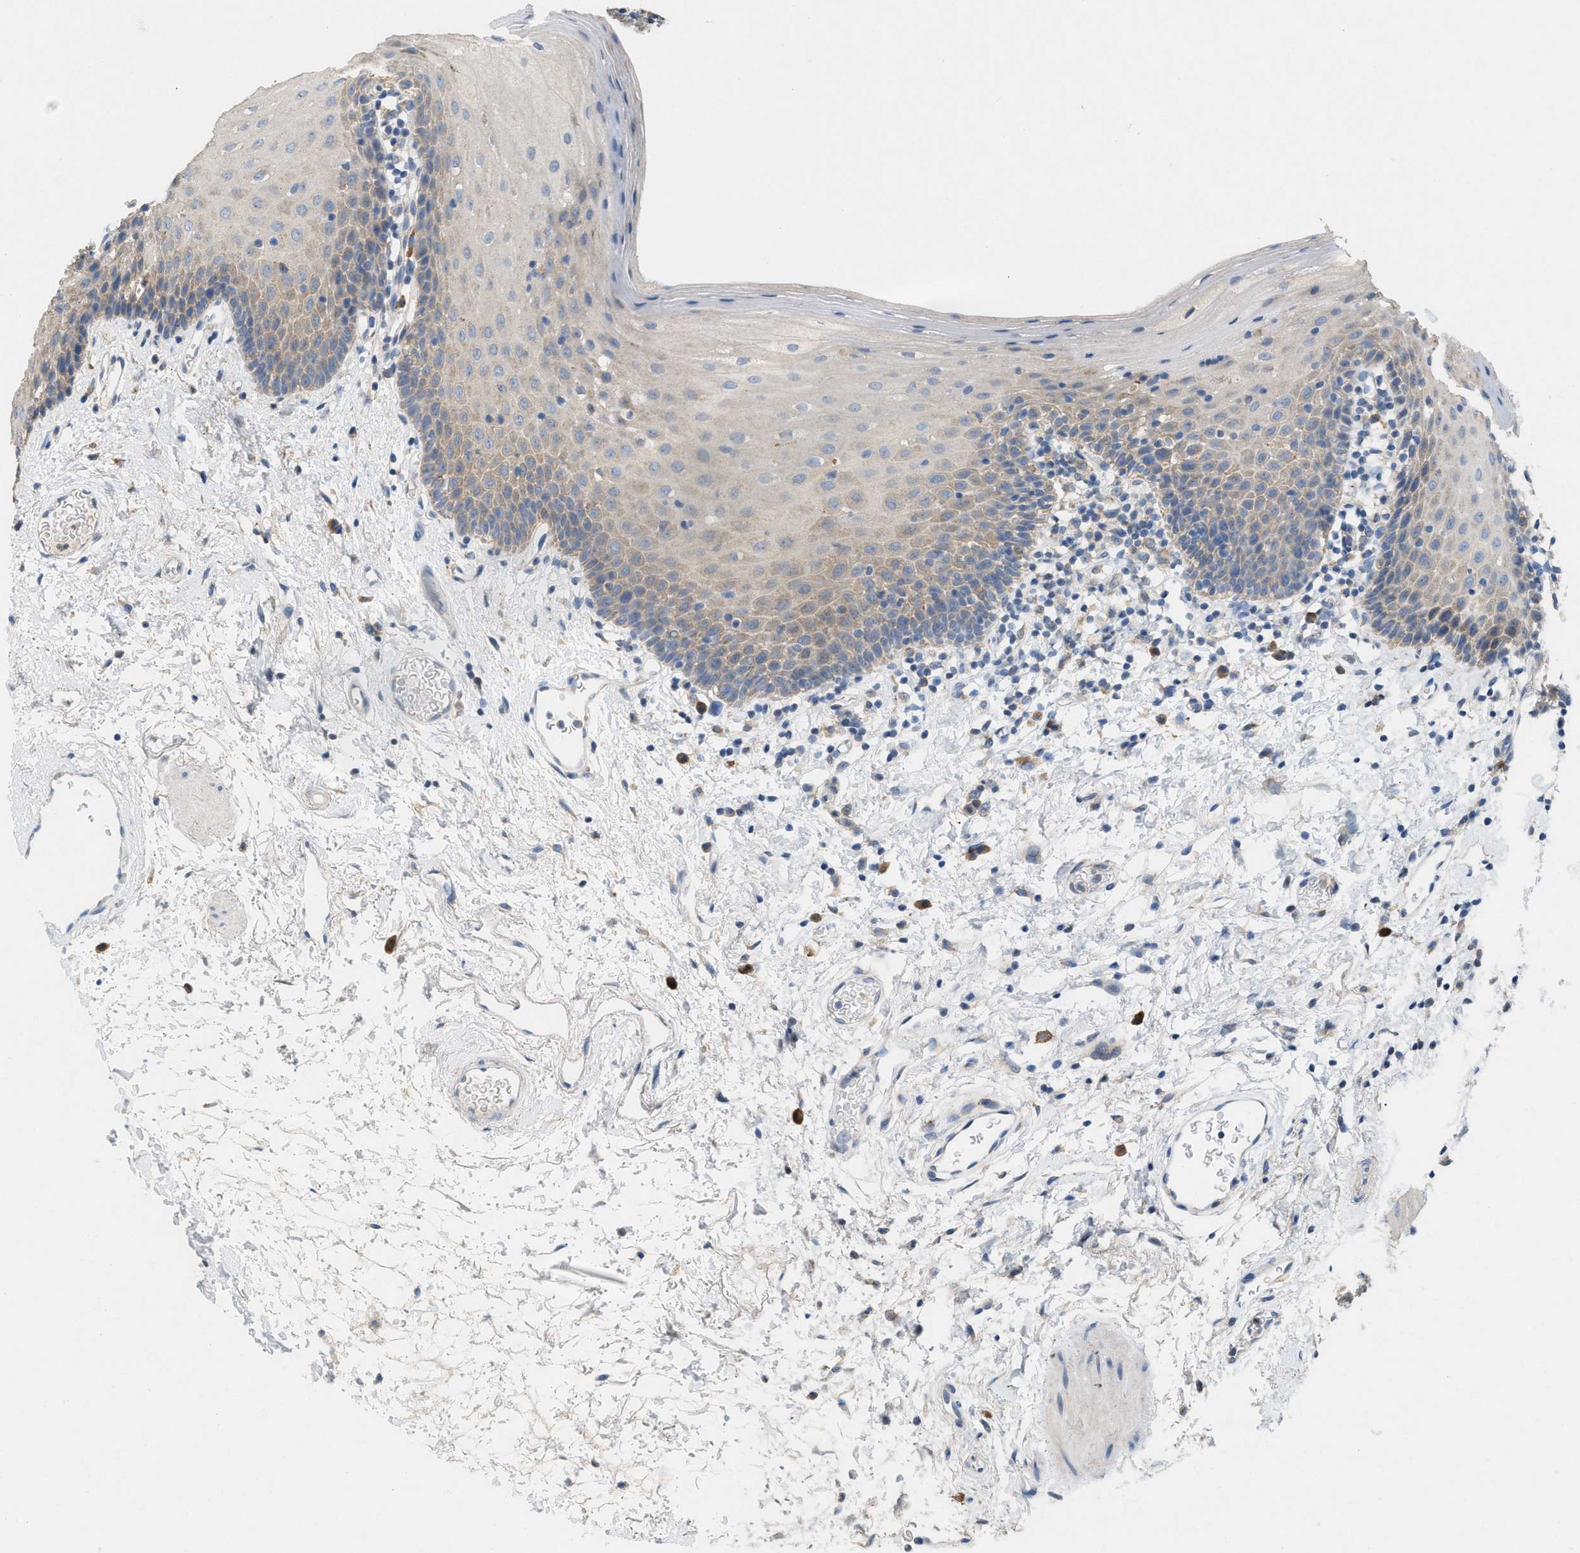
{"staining": {"intensity": "weak", "quantity": "<25%", "location": "cytoplasmic/membranous"}, "tissue": "oral mucosa", "cell_type": "Squamous epithelial cells", "image_type": "normal", "snomed": [{"axis": "morphology", "description": "Normal tissue, NOS"}, {"axis": "topography", "description": "Oral tissue"}], "caption": "Protein analysis of unremarkable oral mucosa shows no significant positivity in squamous epithelial cells.", "gene": "DYNC2I1", "patient": {"sex": "male", "age": 66}}